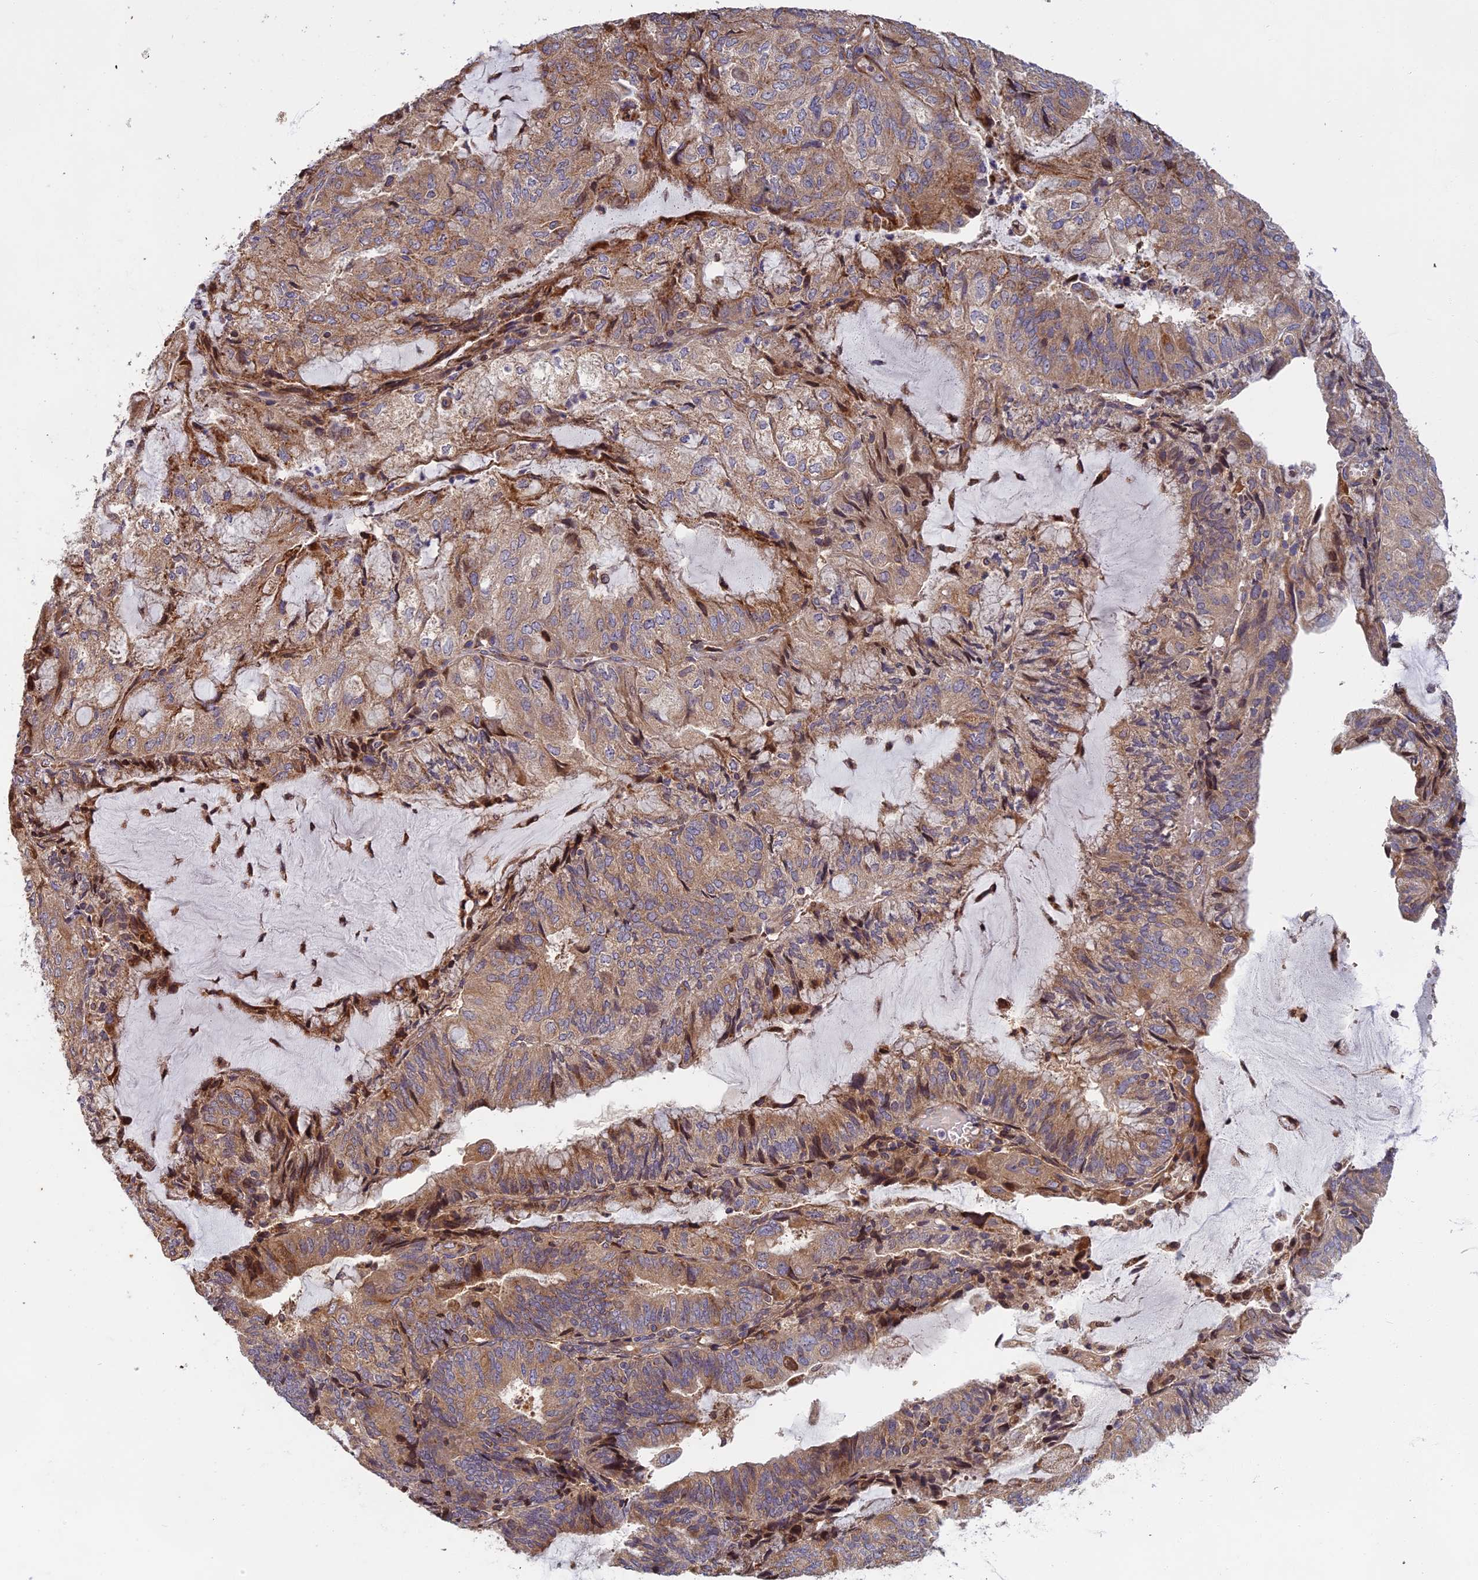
{"staining": {"intensity": "weak", "quantity": ">75%", "location": "cytoplasmic/membranous"}, "tissue": "endometrial cancer", "cell_type": "Tumor cells", "image_type": "cancer", "snomed": [{"axis": "morphology", "description": "Adenocarcinoma, NOS"}, {"axis": "topography", "description": "Endometrium"}], "caption": "Endometrial adenocarcinoma stained with a brown dye displays weak cytoplasmic/membranous positive expression in approximately >75% of tumor cells.", "gene": "EDAR", "patient": {"sex": "female", "age": 81}}